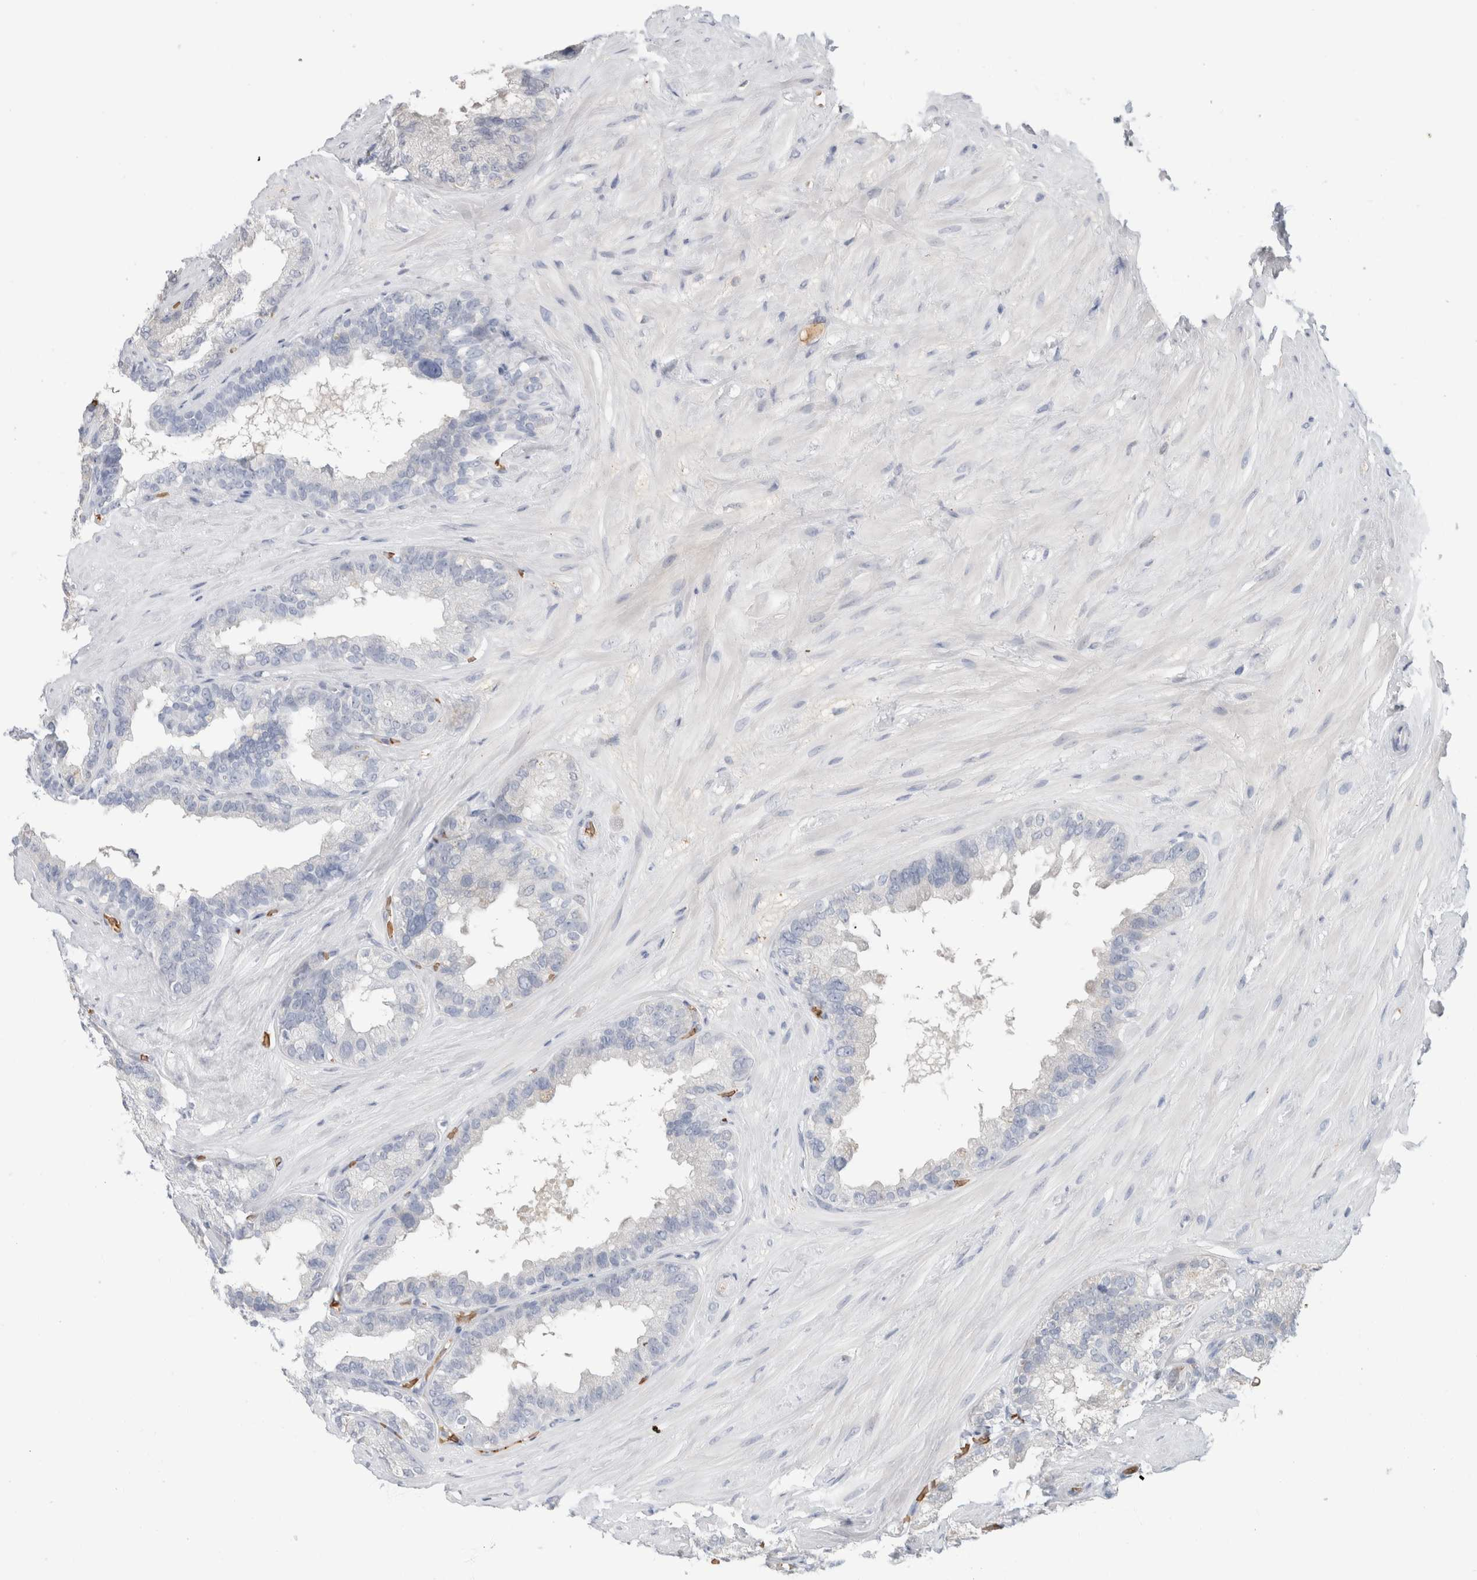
{"staining": {"intensity": "negative", "quantity": "none", "location": "none"}, "tissue": "seminal vesicle", "cell_type": "Glandular cells", "image_type": "normal", "snomed": [{"axis": "morphology", "description": "Normal tissue, NOS"}, {"axis": "topography", "description": "Seminal veicle"}], "caption": "This histopathology image is of benign seminal vesicle stained with immunohistochemistry to label a protein in brown with the nuclei are counter-stained blue. There is no expression in glandular cells.", "gene": "CA1", "patient": {"sex": "male", "age": 80}}